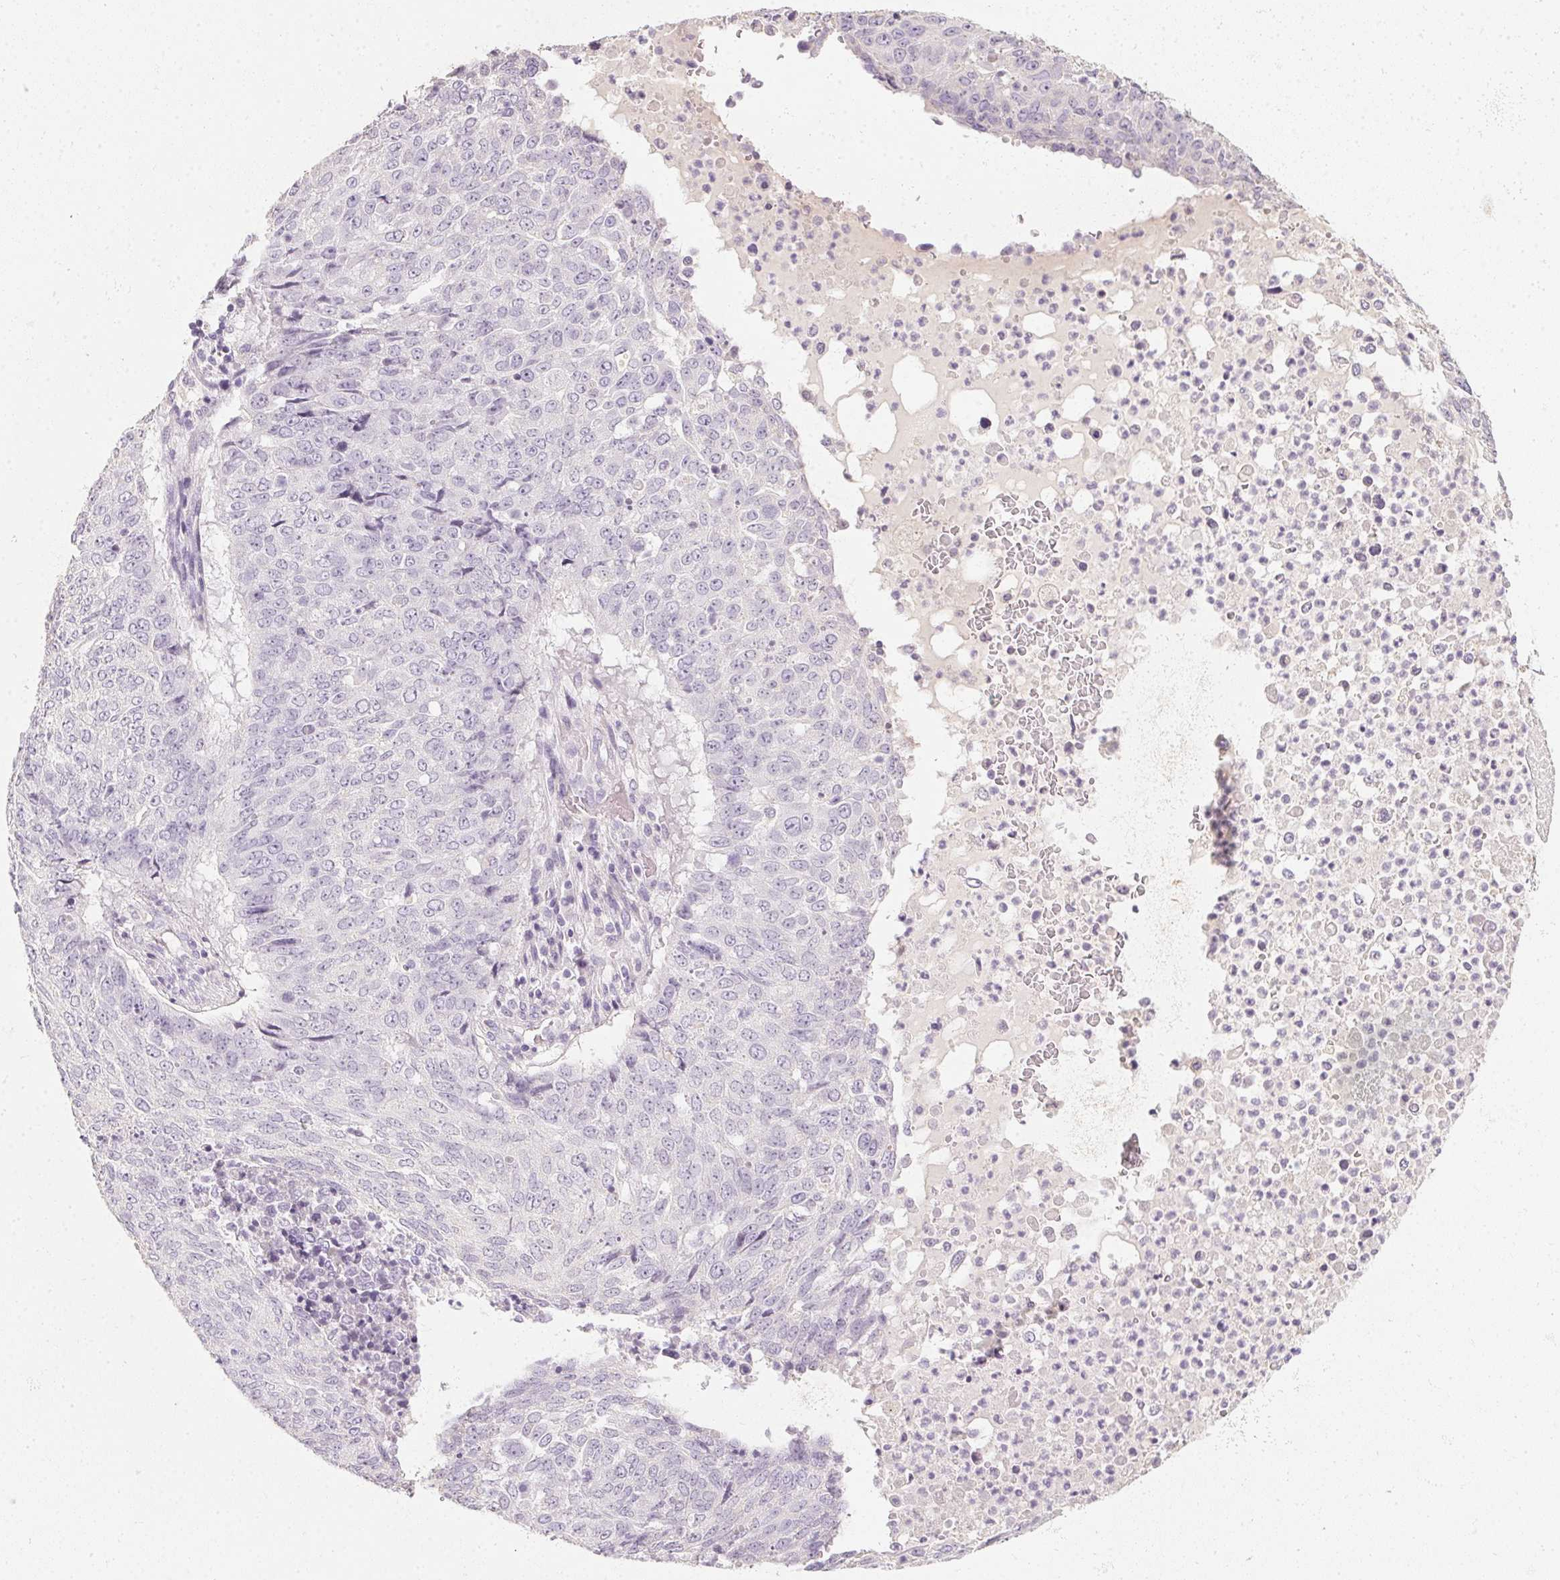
{"staining": {"intensity": "negative", "quantity": "none", "location": "none"}, "tissue": "lung cancer", "cell_type": "Tumor cells", "image_type": "cancer", "snomed": [{"axis": "morphology", "description": "Normal tissue, NOS"}, {"axis": "morphology", "description": "Squamous cell carcinoma, NOS"}, {"axis": "topography", "description": "Bronchus"}, {"axis": "topography", "description": "Lung"}], "caption": "A high-resolution image shows immunohistochemistry (IHC) staining of lung squamous cell carcinoma, which exhibits no significant staining in tumor cells.", "gene": "TMEM72", "patient": {"sex": "male", "age": 64}}